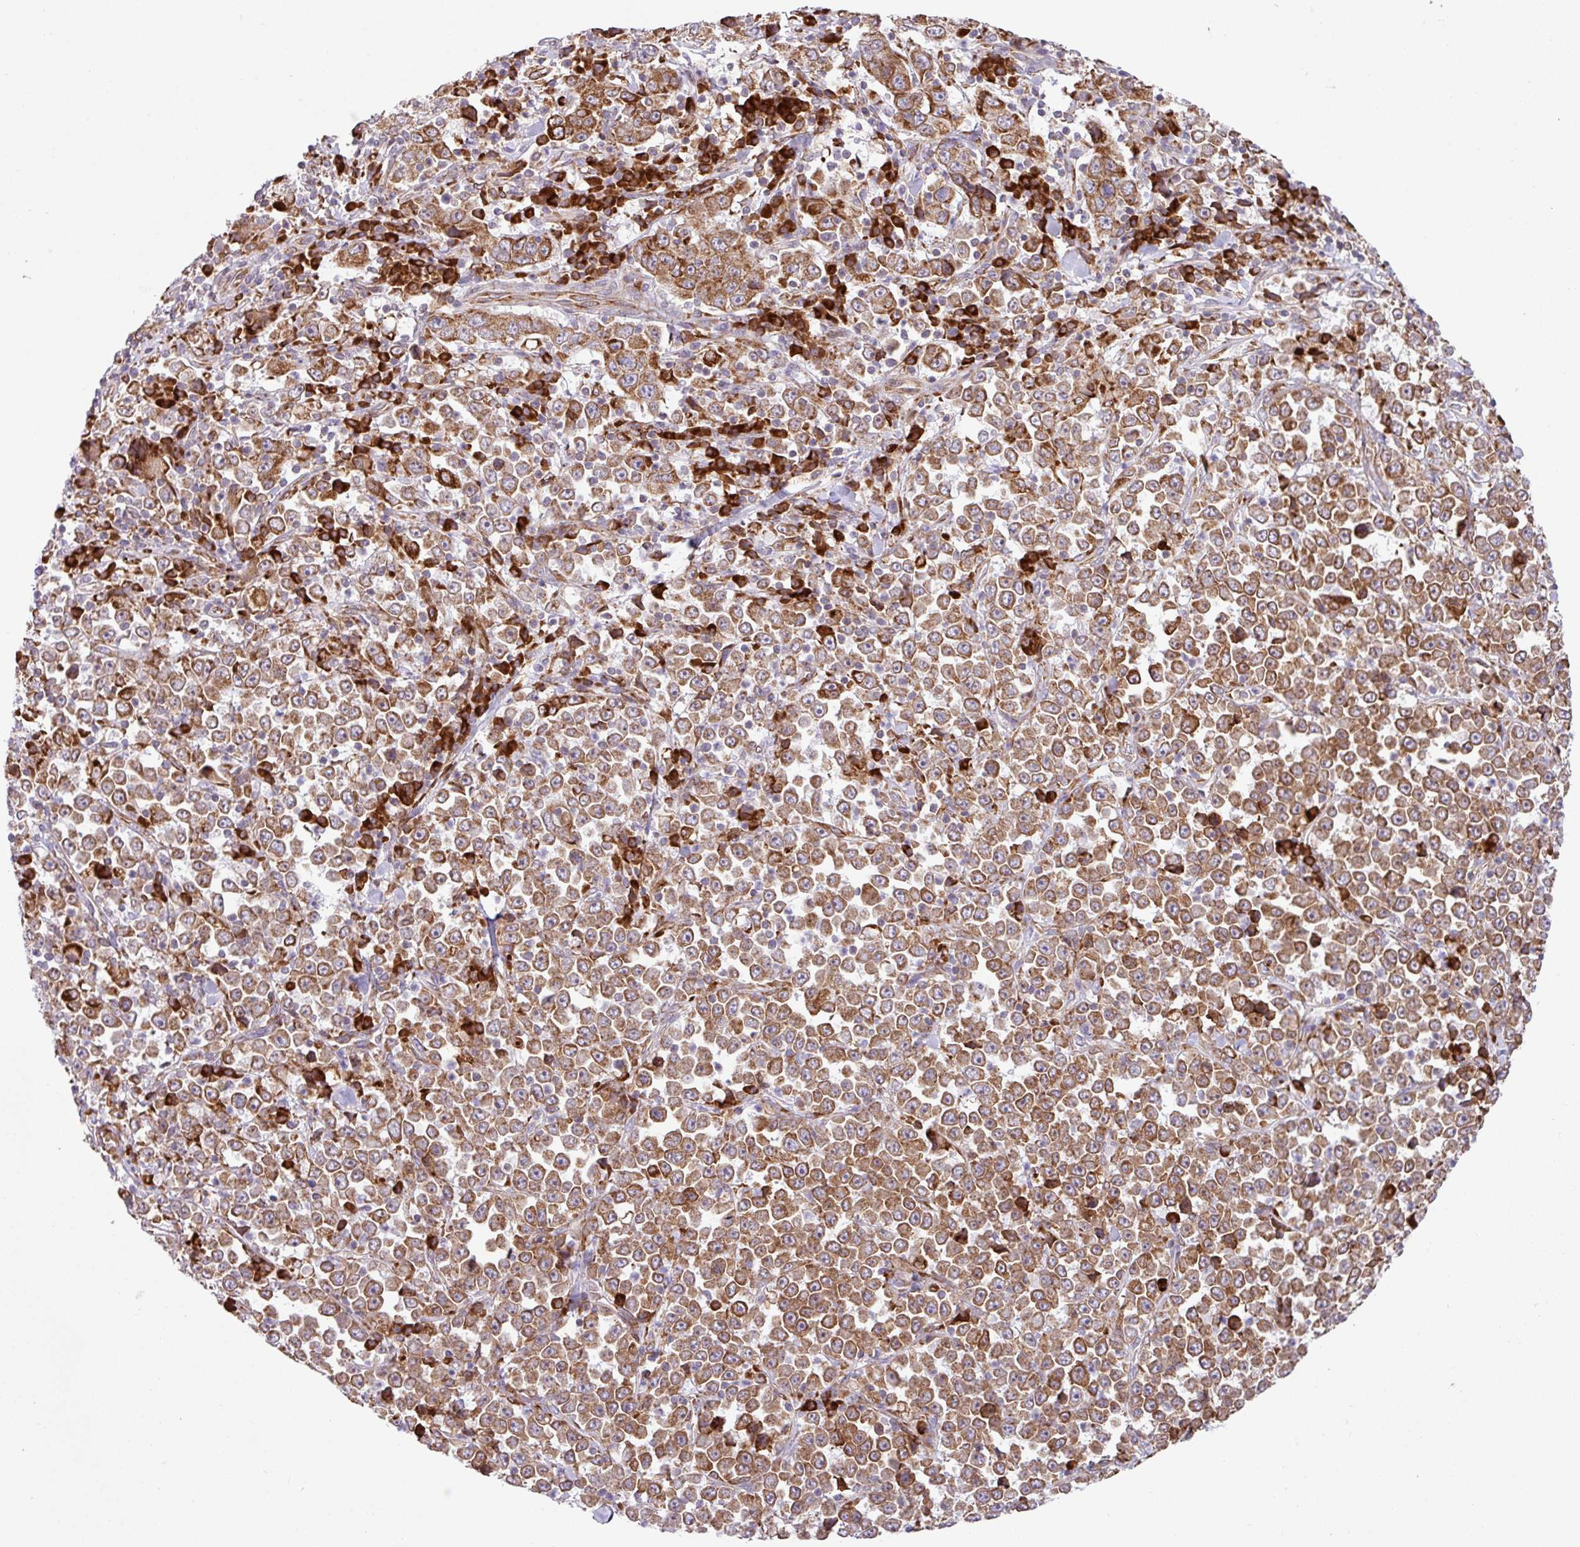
{"staining": {"intensity": "moderate", "quantity": ">75%", "location": "cytoplasmic/membranous"}, "tissue": "stomach cancer", "cell_type": "Tumor cells", "image_type": "cancer", "snomed": [{"axis": "morphology", "description": "Normal tissue, NOS"}, {"axis": "morphology", "description": "Adenocarcinoma, NOS"}, {"axis": "topography", "description": "Stomach, upper"}, {"axis": "topography", "description": "Stomach"}], "caption": "This photomicrograph displays stomach cancer (adenocarcinoma) stained with immunohistochemistry to label a protein in brown. The cytoplasmic/membranous of tumor cells show moderate positivity for the protein. Nuclei are counter-stained blue.", "gene": "SLC39A7", "patient": {"sex": "male", "age": 59}}